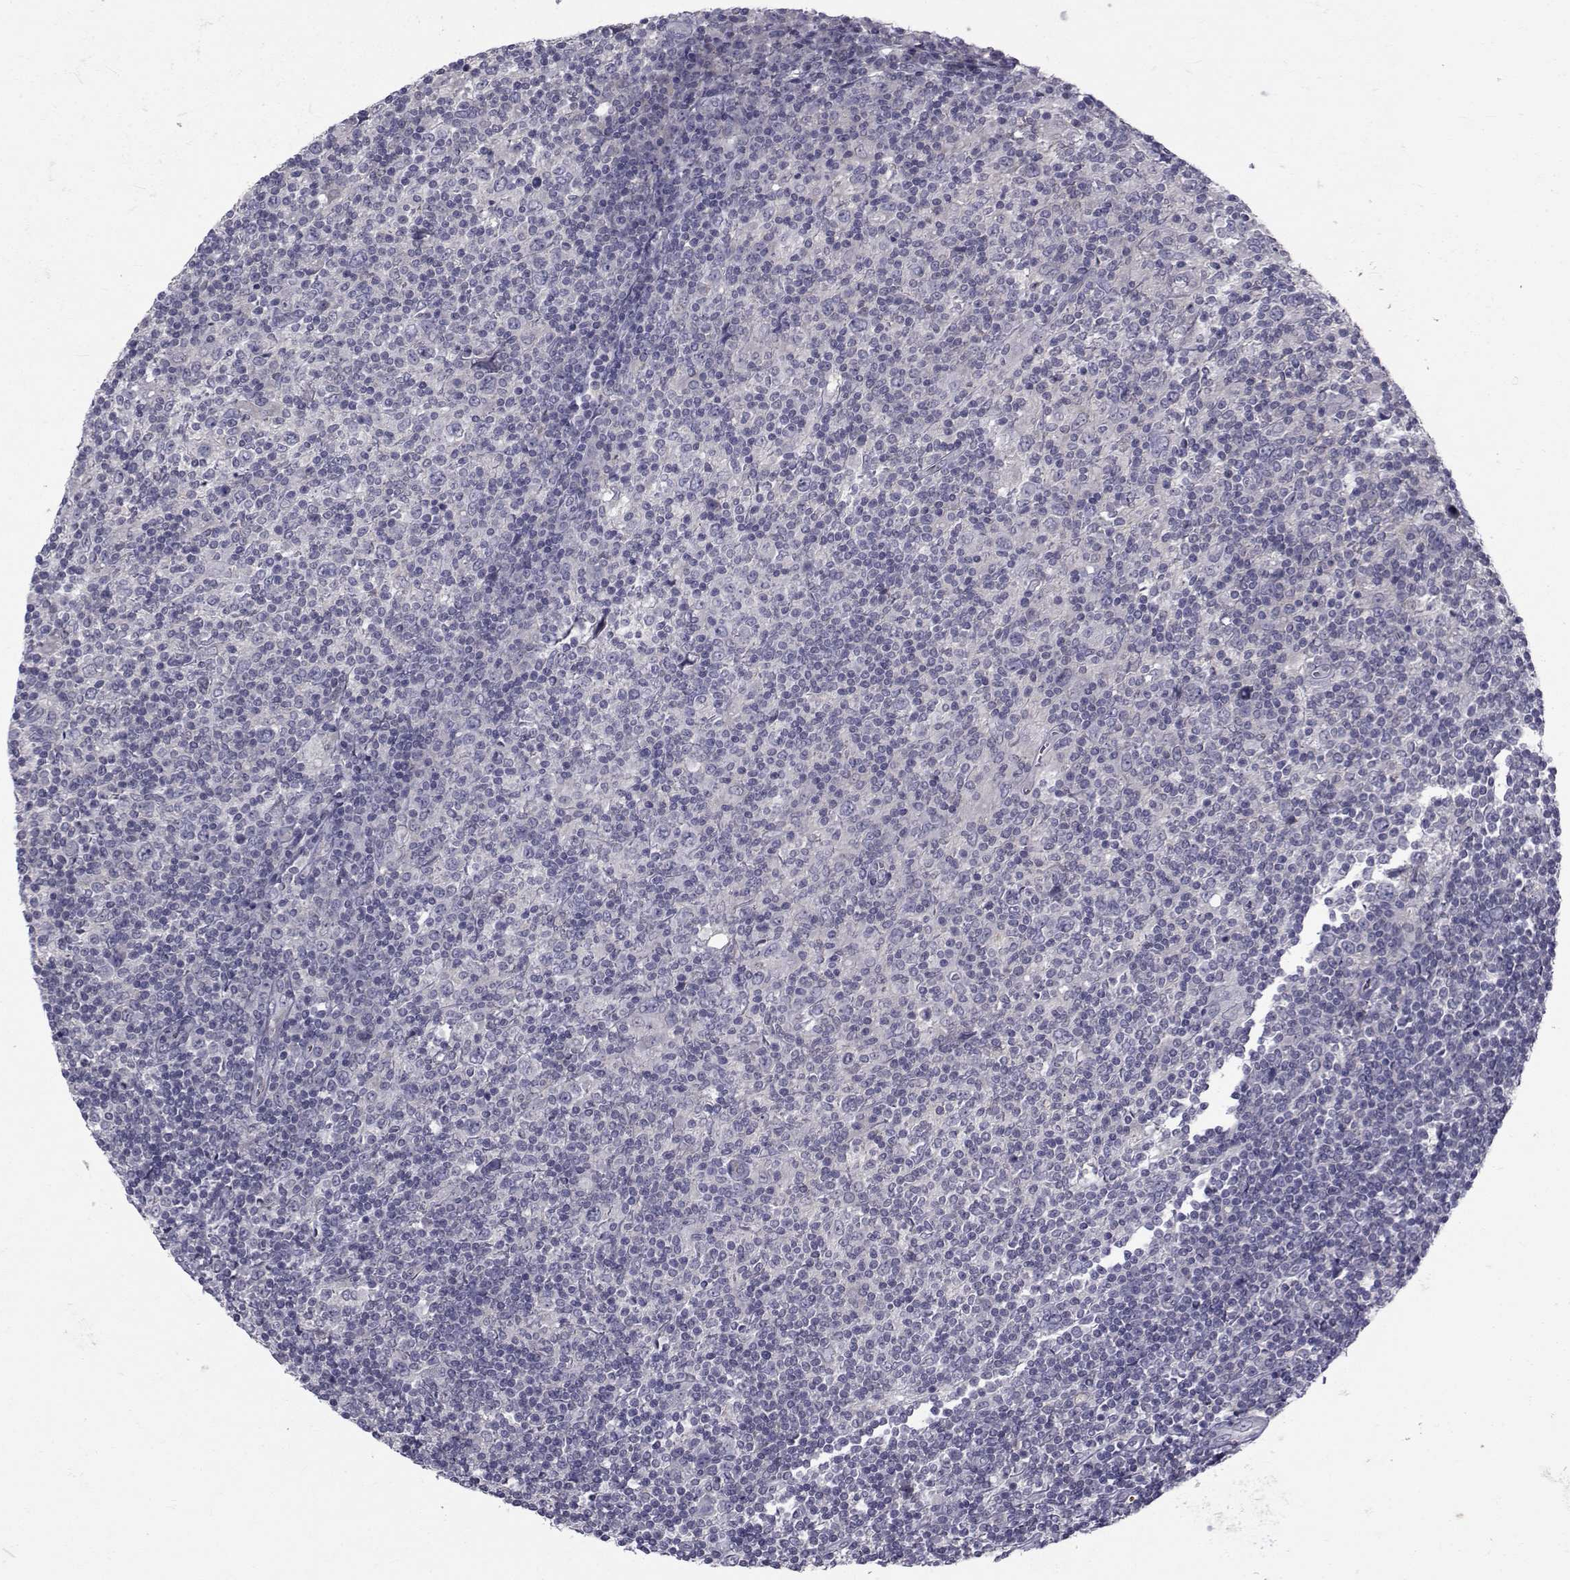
{"staining": {"intensity": "negative", "quantity": "none", "location": "none"}, "tissue": "lymphoma", "cell_type": "Tumor cells", "image_type": "cancer", "snomed": [{"axis": "morphology", "description": "Hodgkin's disease, NOS"}, {"axis": "topography", "description": "Lymph node"}], "caption": "The photomicrograph shows no significant expression in tumor cells of Hodgkin's disease.", "gene": "SLC30A10", "patient": {"sex": "male", "age": 40}}